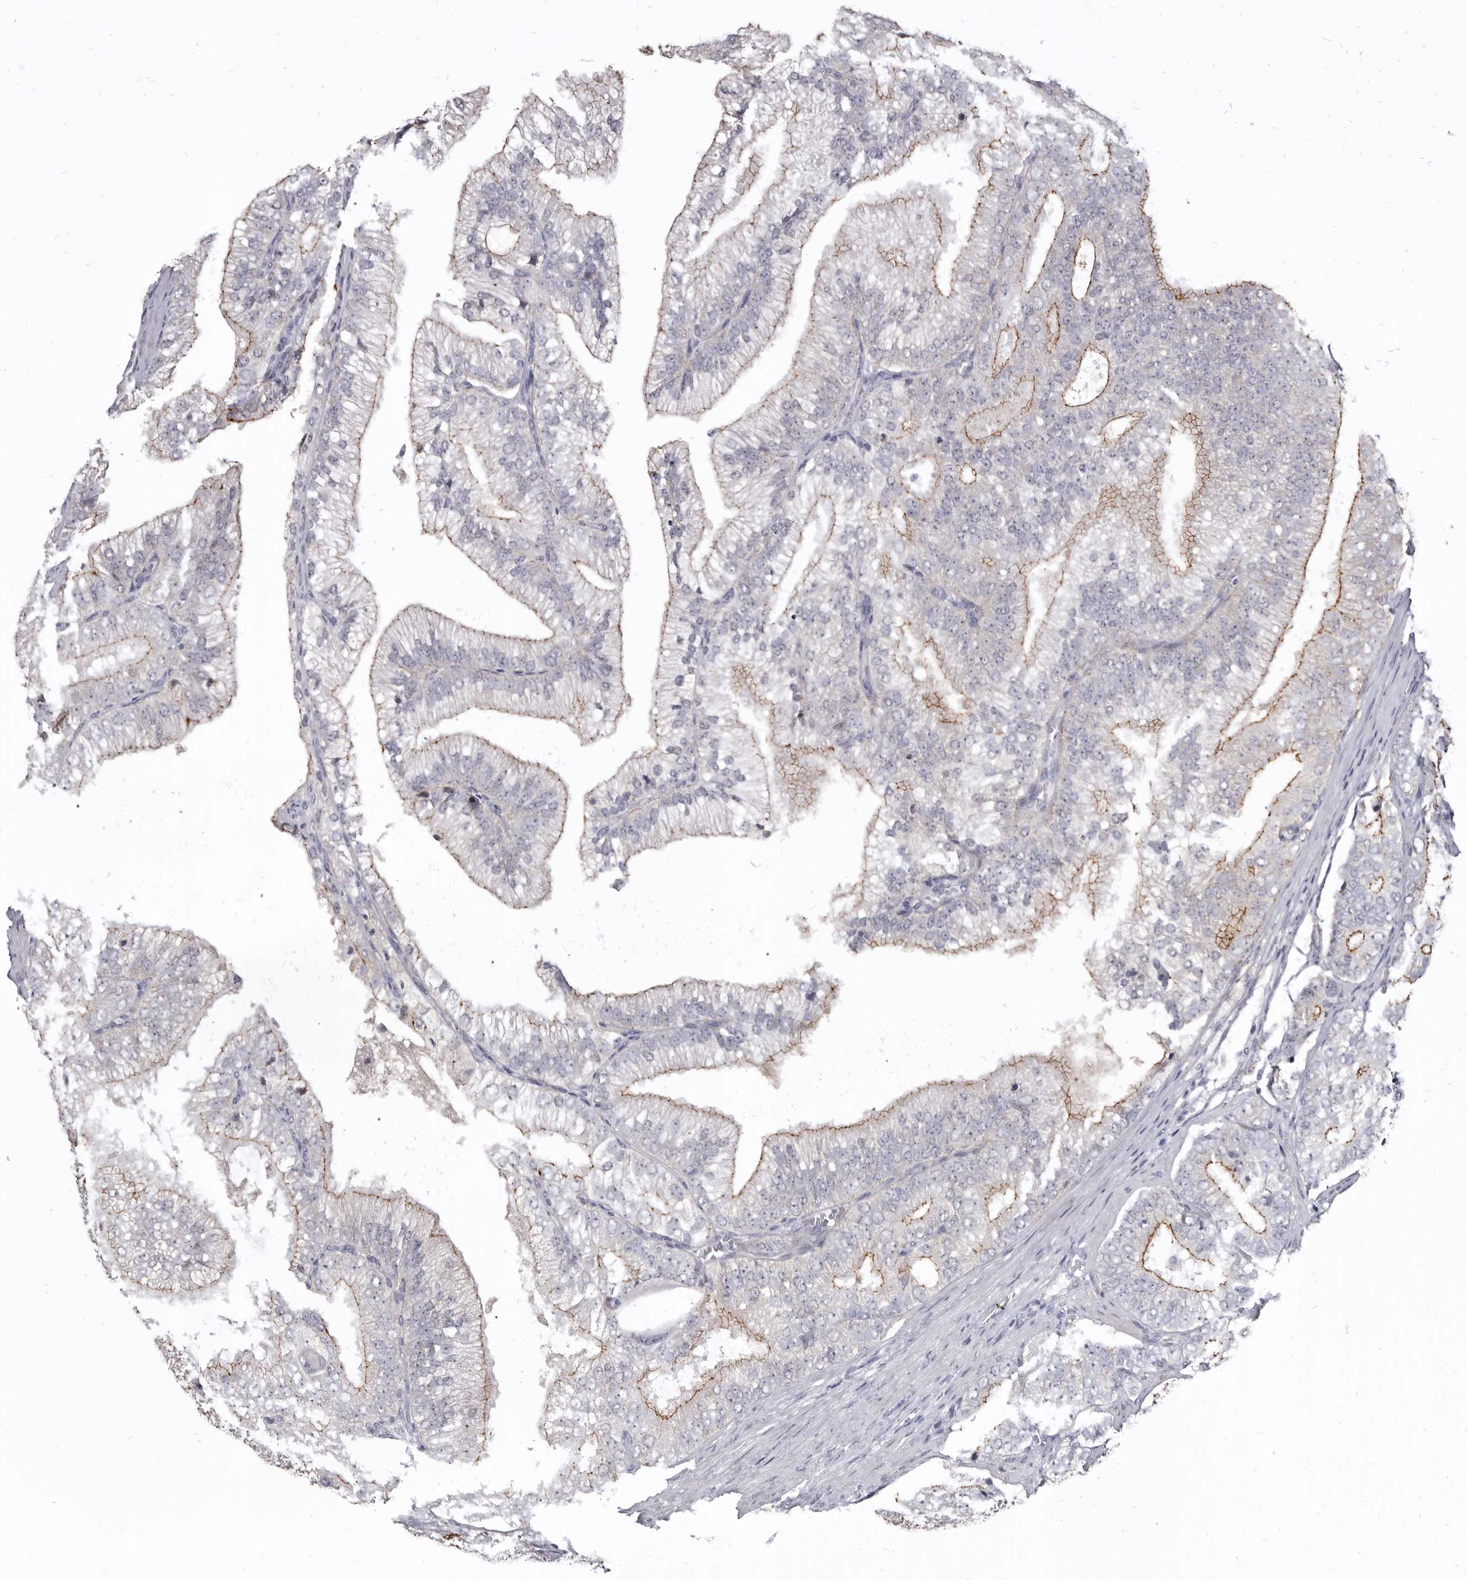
{"staining": {"intensity": "moderate", "quantity": "25%-75%", "location": "cytoplasmic/membranous"}, "tissue": "prostate cancer", "cell_type": "Tumor cells", "image_type": "cancer", "snomed": [{"axis": "morphology", "description": "Adenocarcinoma, High grade"}, {"axis": "topography", "description": "Prostate"}], "caption": "High-magnification brightfield microscopy of high-grade adenocarcinoma (prostate) stained with DAB (brown) and counterstained with hematoxylin (blue). tumor cells exhibit moderate cytoplasmic/membranous expression is present in approximately25%-75% of cells. Nuclei are stained in blue.", "gene": "CGN", "patient": {"sex": "male", "age": 58}}